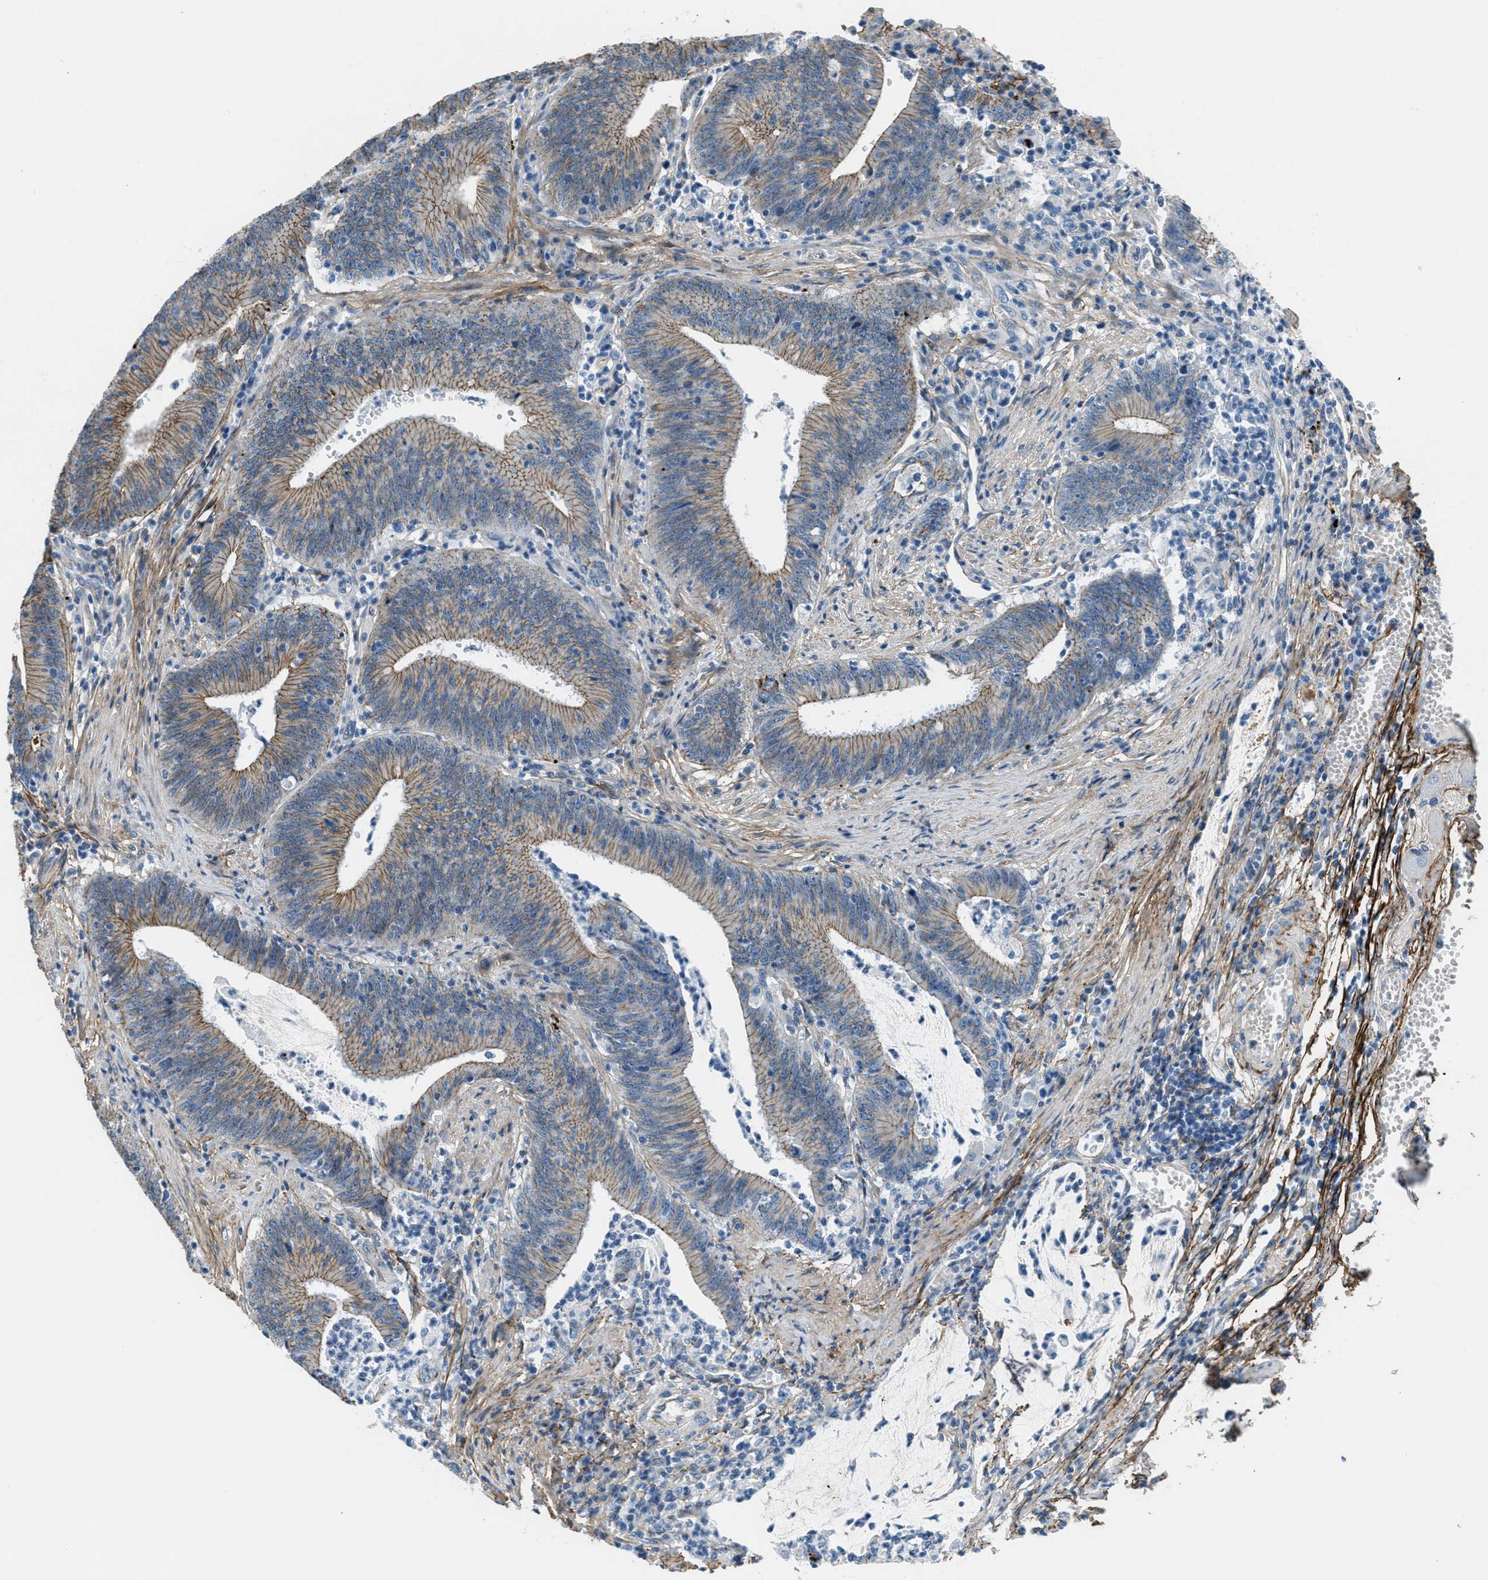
{"staining": {"intensity": "moderate", "quantity": ">75%", "location": "cytoplasmic/membranous"}, "tissue": "colorectal cancer", "cell_type": "Tumor cells", "image_type": "cancer", "snomed": [{"axis": "morphology", "description": "Normal tissue, NOS"}, {"axis": "morphology", "description": "Adenocarcinoma, NOS"}, {"axis": "topography", "description": "Rectum"}], "caption": "Tumor cells exhibit medium levels of moderate cytoplasmic/membranous staining in approximately >75% of cells in colorectal adenocarcinoma. (DAB = brown stain, brightfield microscopy at high magnification).", "gene": "FBN1", "patient": {"sex": "female", "age": 66}}